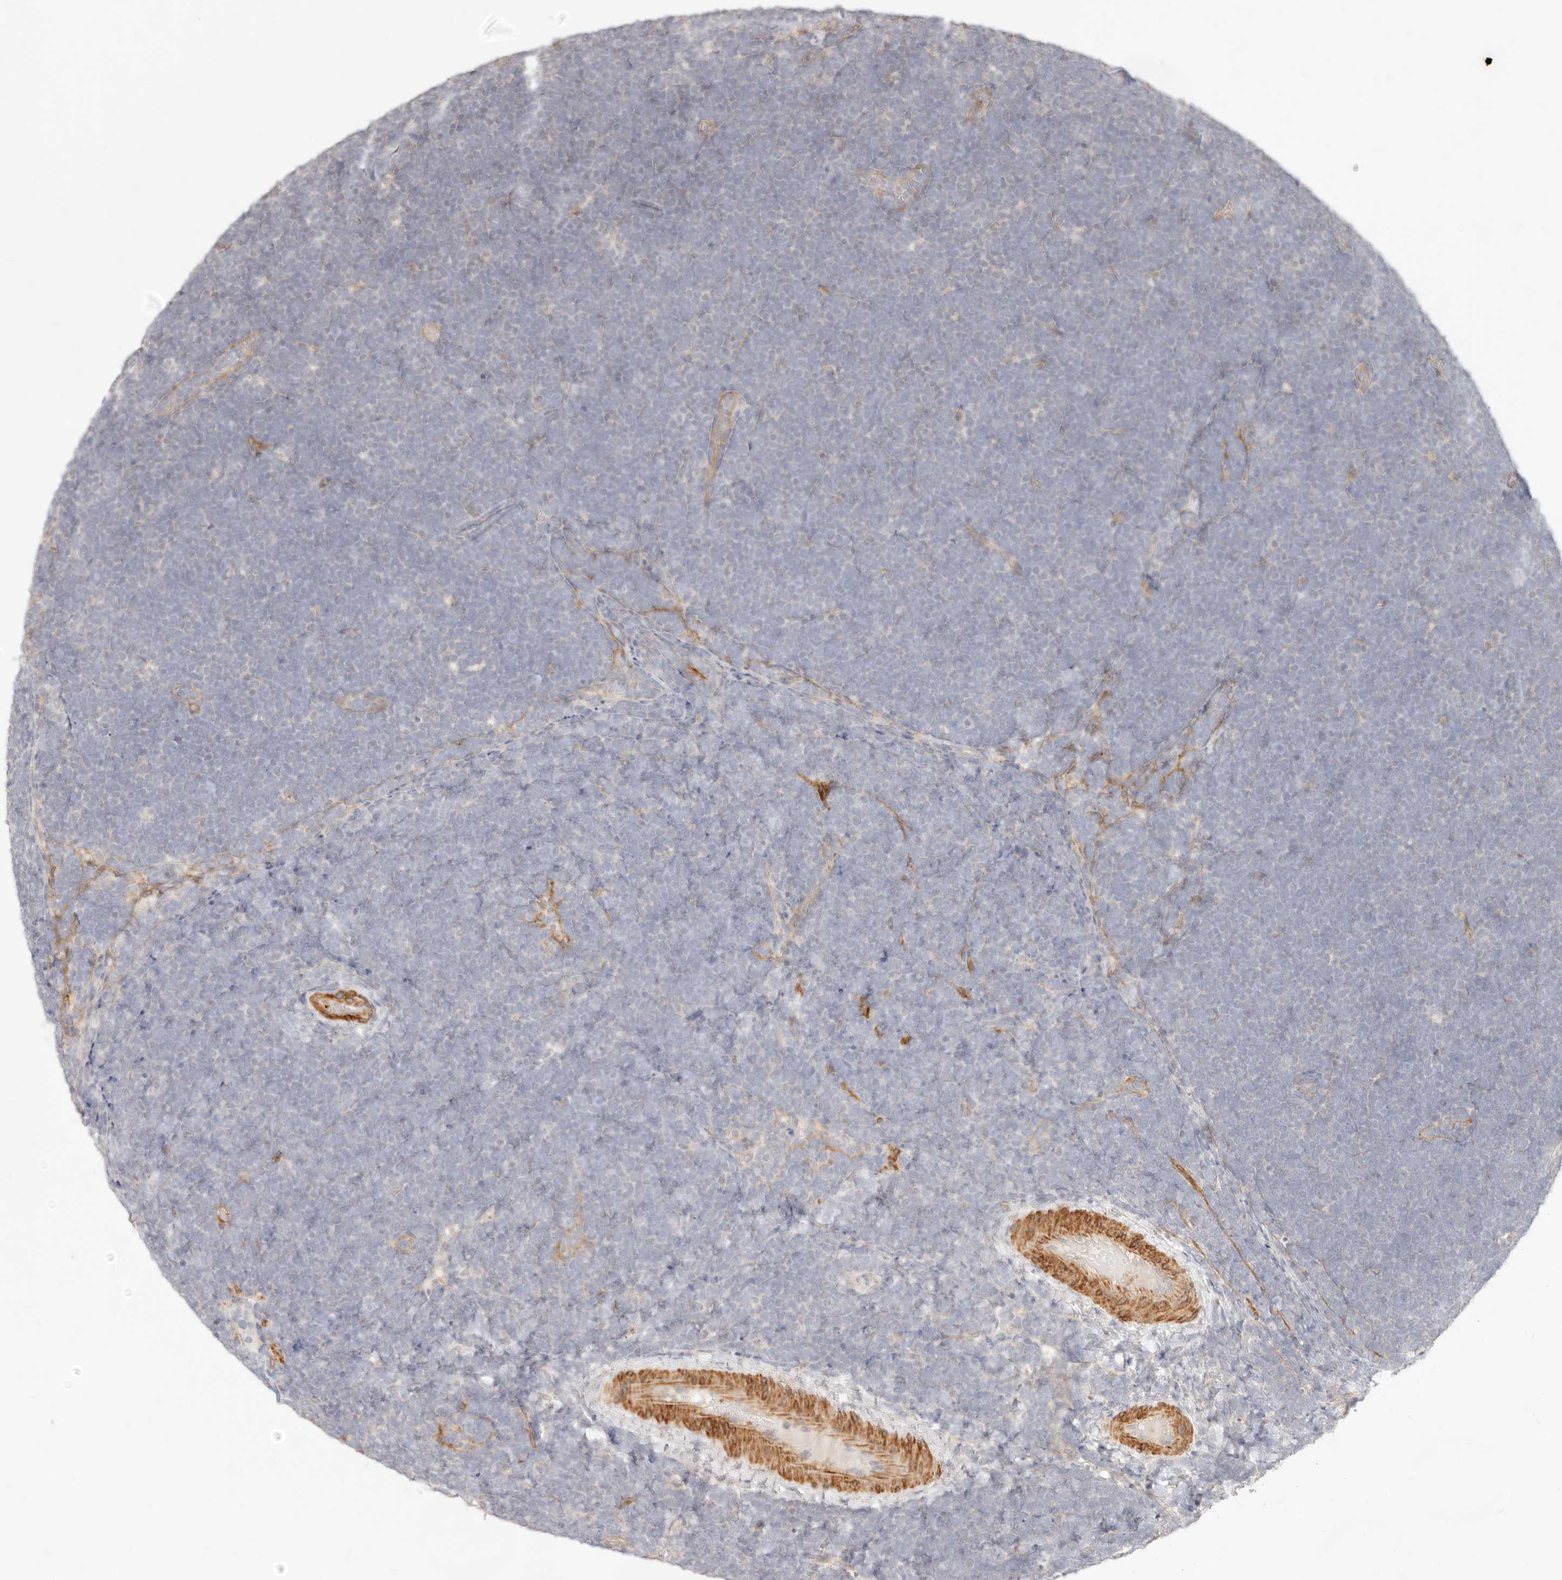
{"staining": {"intensity": "negative", "quantity": "none", "location": "none"}, "tissue": "lymphoma", "cell_type": "Tumor cells", "image_type": "cancer", "snomed": [{"axis": "morphology", "description": "Malignant lymphoma, non-Hodgkin's type, High grade"}, {"axis": "topography", "description": "Lymph node"}], "caption": "Tumor cells are negative for protein expression in human lymphoma. (DAB immunohistochemistry (IHC), high magnification).", "gene": "UBXN10", "patient": {"sex": "male", "age": 13}}